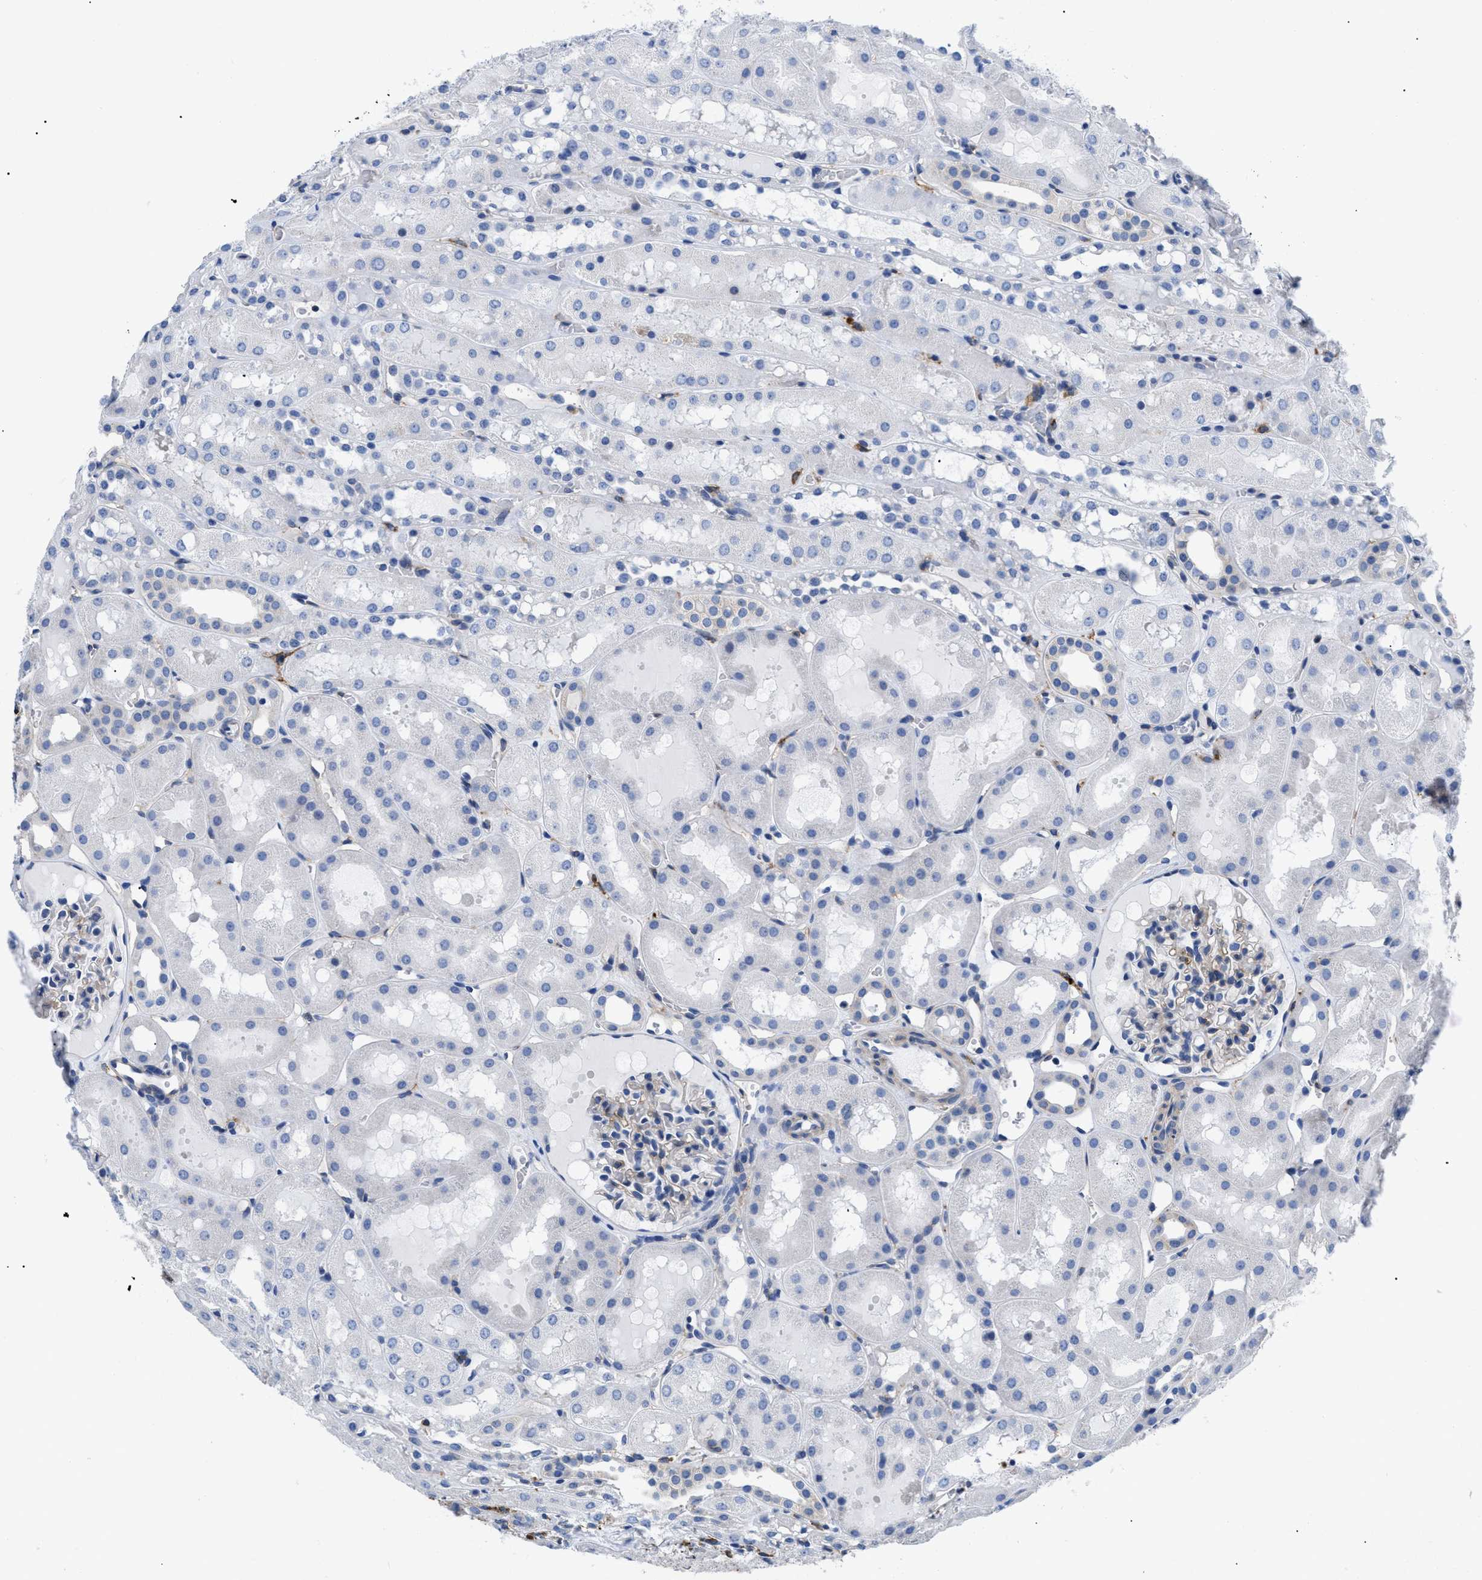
{"staining": {"intensity": "weak", "quantity": "<25%", "location": "cytoplasmic/membranous"}, "tissue": "kidney", "cell_type": "Cells in glomeruli", "image_type": "normal", "snomed": [{"axis": "morphology", "description": "Normal tissue, NOS"}, {"axis": "topography", "description": "Kidney"}, {"axis": "topography", "description": "Urinary bladder"}], "caption": "This is a histopathology image of immunohistochemistry staining of unremarkable kidney, which shows no expression in cells in glomeruli.", "gene": "HLA", "patient": {"sex": "male", "age": 16}}